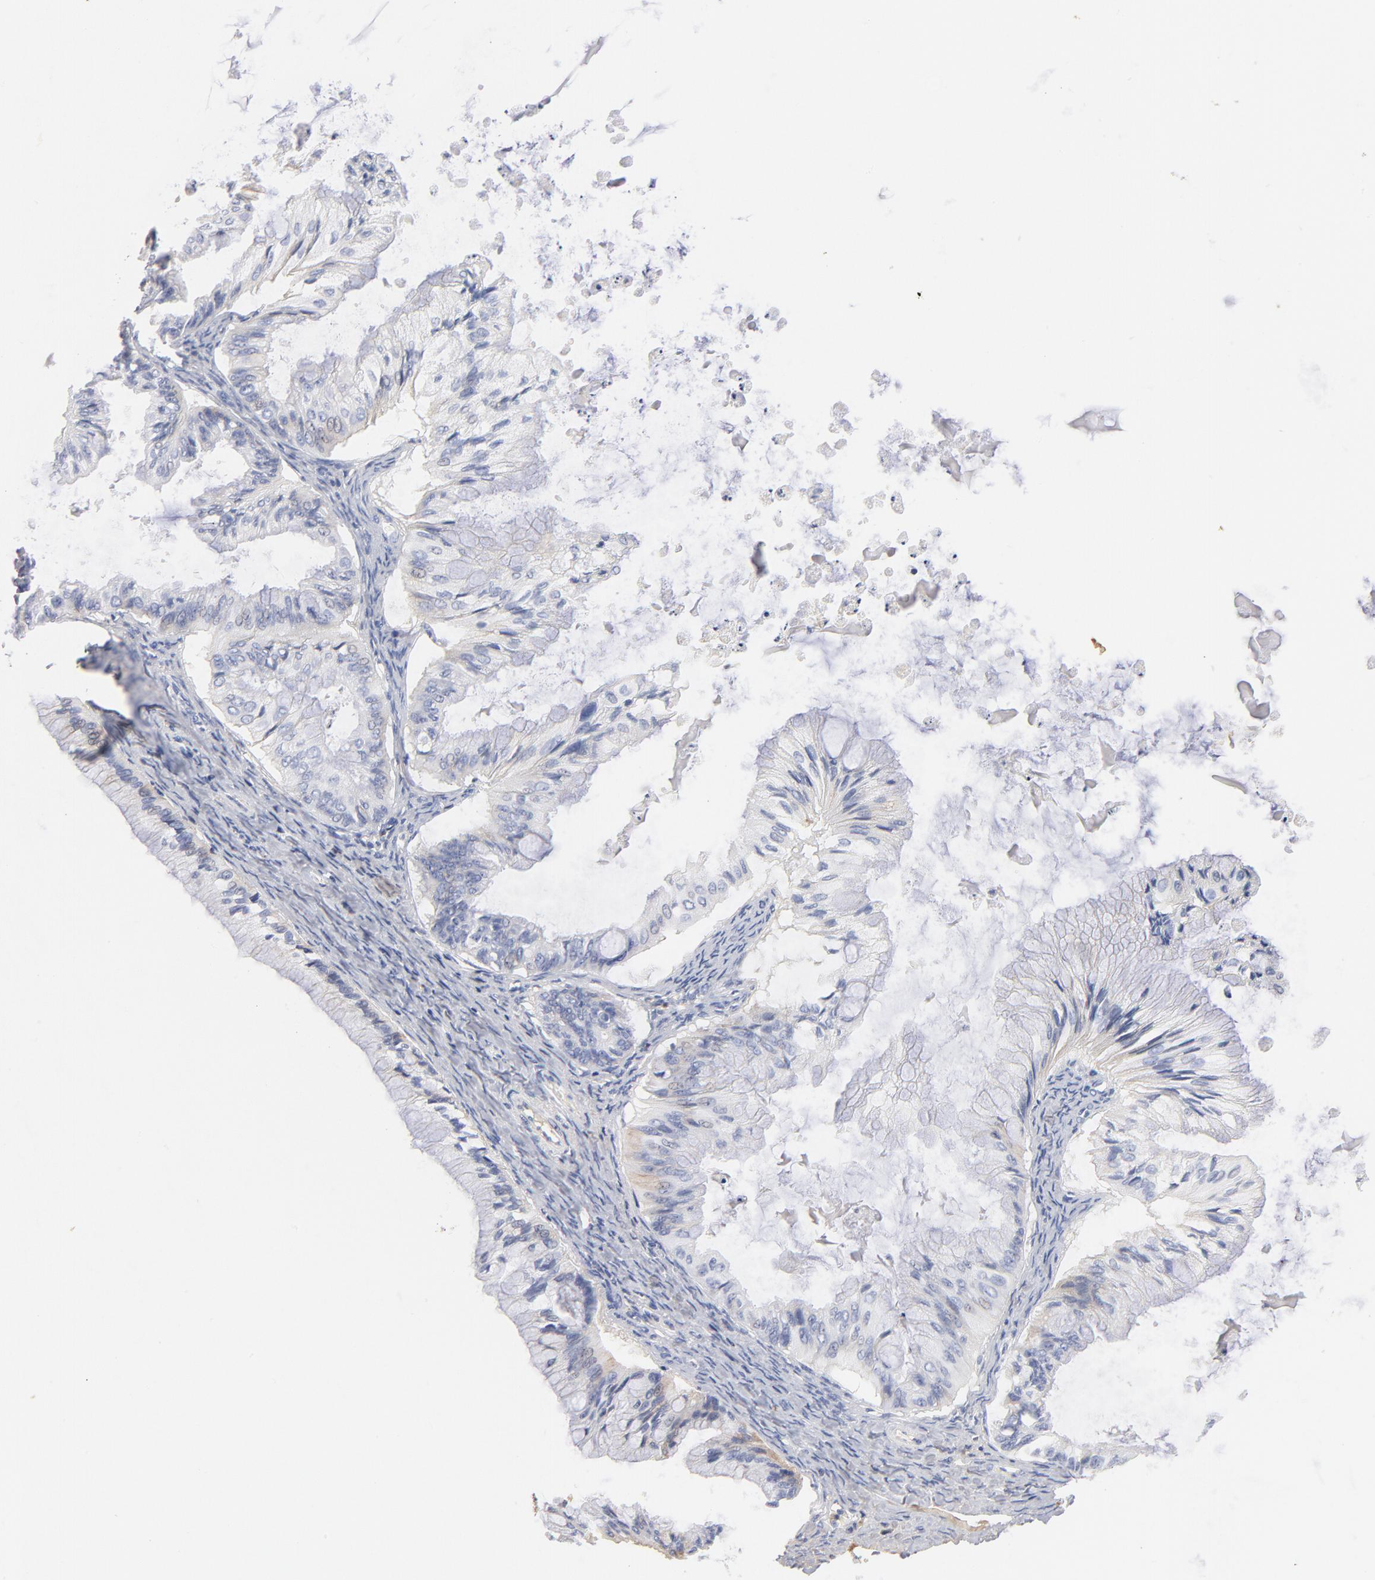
{"staining": {"intensity": "negative", "quantity": "none", "location": "none"}, "tissue": "ovarian cancer", "cell_type": "Tumor cells", "image_type": "cancer", "snomed": [{"axis": "morphology", "description": "Cystadenocarcinoma, mucinous, NOS"}, {"axis": "topography", "description": "Ovary"}], "caption": "An IHC histopathology image of ovarian cancer (mucinous cystadenocarcinoma) is shown. There is no staining in tumor cells of ovarian cancer (mucinous cystadenocarcinoma).", "gene": "C3", "patient": {"sex": "female", "age": 57}}